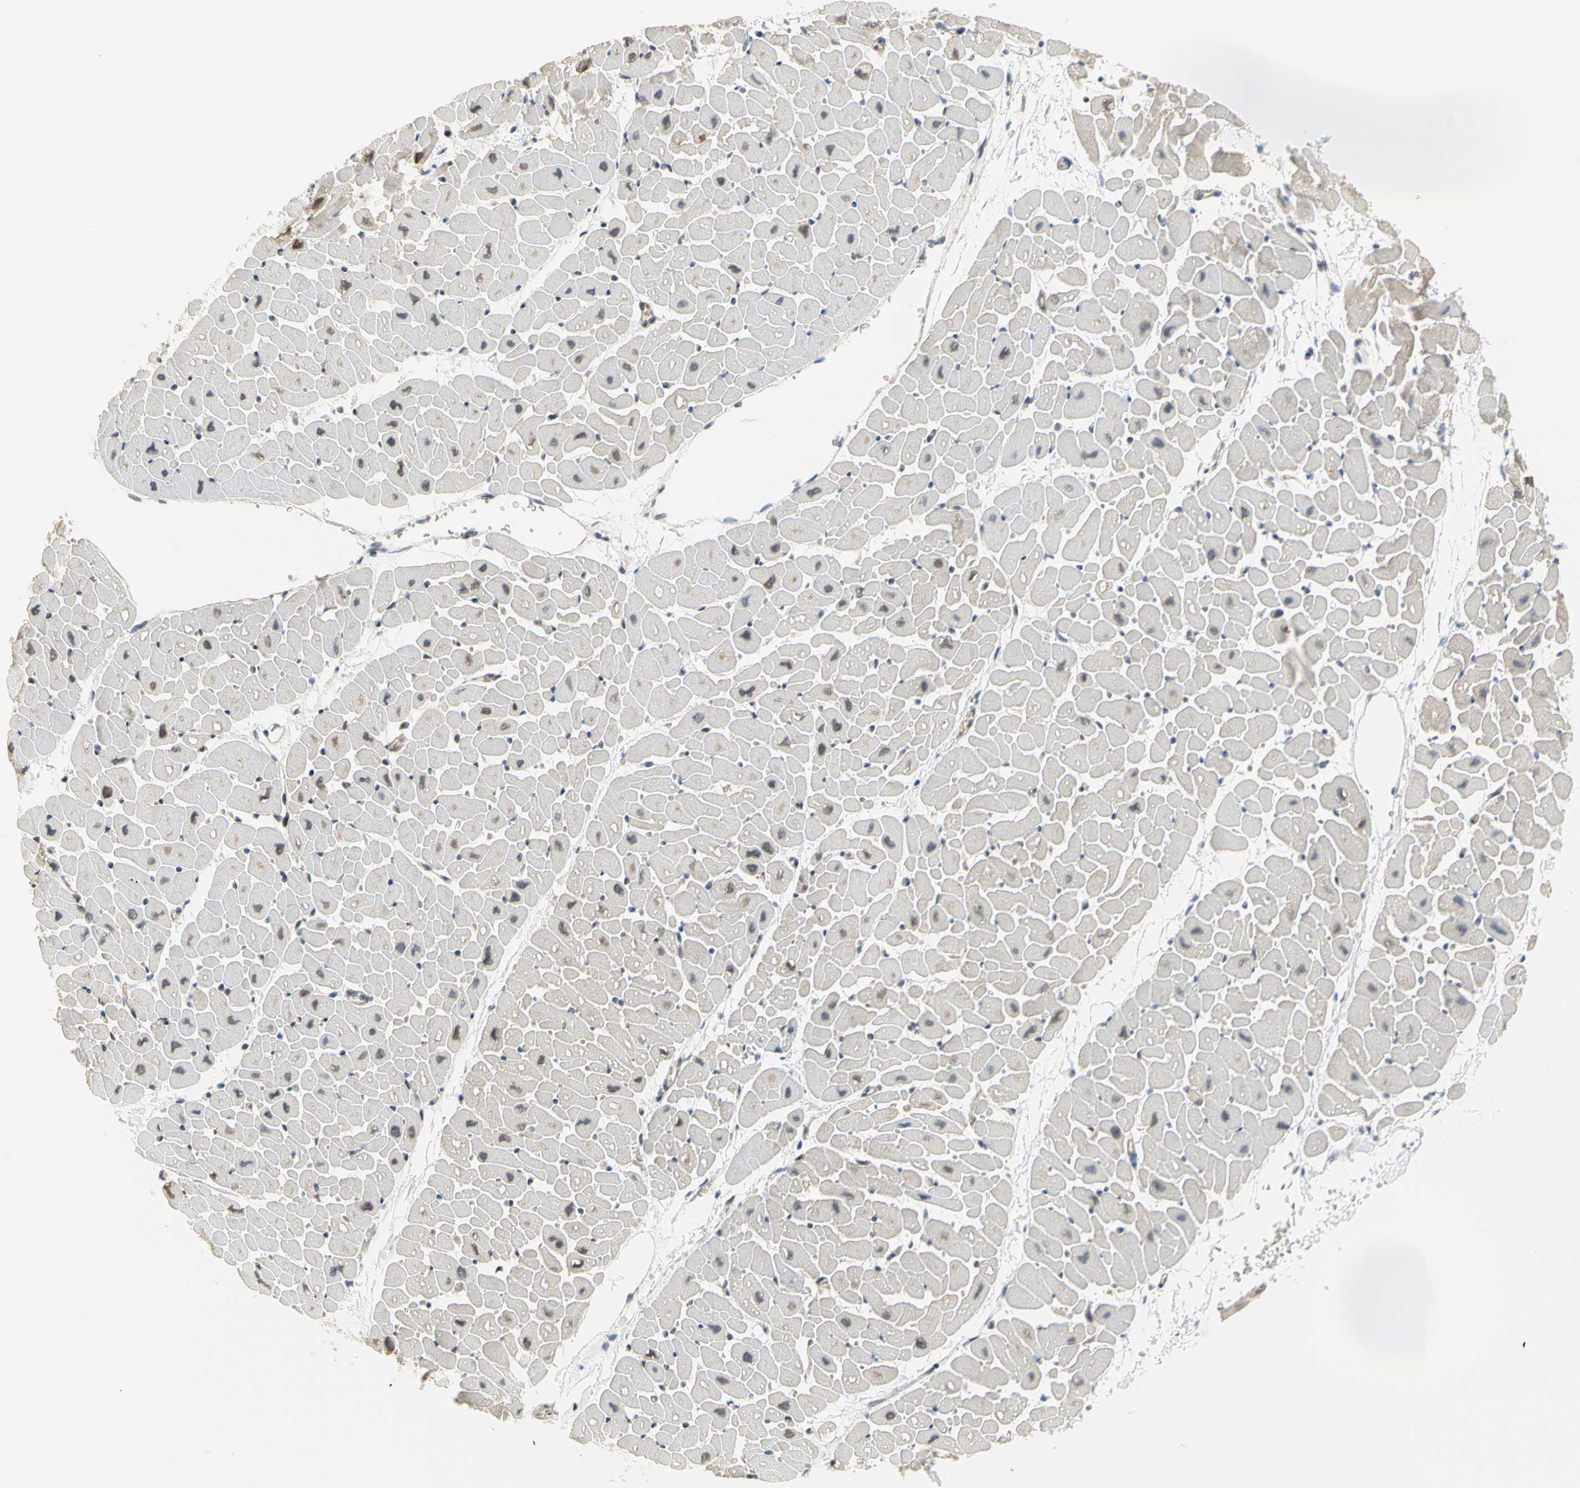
{"staining": {"intensity": "weak", "quantity": "<25%", "location": "cytoplasmic/membranous,nuclear"}, "tissue": "heart muscle", "cell_type": "Cardiomyocytes", "image_type": "normal", "snomed": [{"axis": "morphology", "description": "Normal tissue, NOS"}, {"axis": "topography", "description": "Heart"}], "caption": "High magnification brightfield microscopy of unremarkable heart muscle stained with DAB (3,3'-diaminobenzidine) (brown) and counterstained with hematoxylin (blue): cardiomyocytes show no significant expression. (Immunohistochemistry, brightfield microscopy, high magnification).", "gene": "IMPG2", "patient": {"sex": "male", "age": 45}}